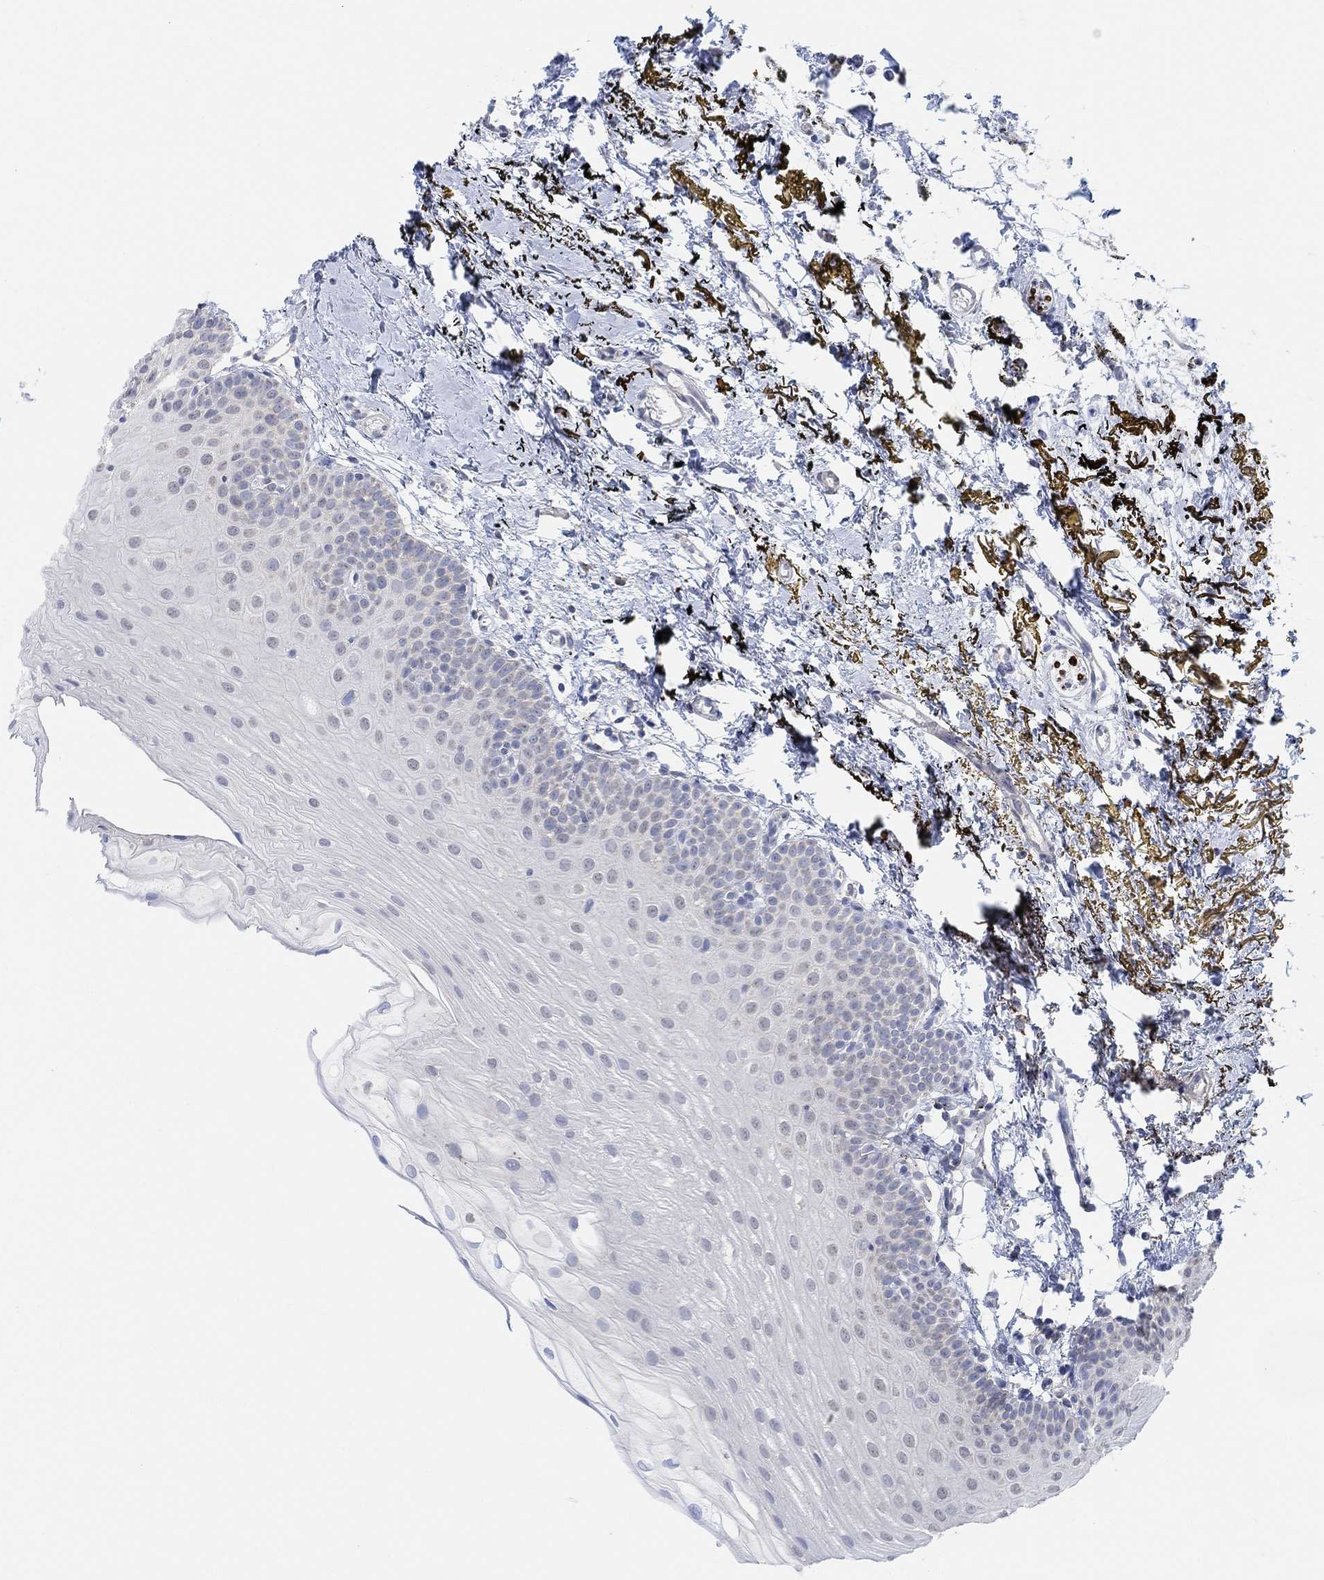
{"staining": {"intensity": "negative", "quantity": "none", "location": "none"}, "tissue": "oral mucosa", "cell_type": "Squamous epithelial cells", "image_type": "normal", "snomed": [{"axis": "morphology", "description": "Normal tissue, NOS"}, {"axis": "topography", "description": "Oral tissue"}], "caption": "Immunohistochemistry (IHC) micrograph of normal oral mucosa: oral mucosa stained with DAB (3,3'-diaminobenzidine) reveals no significant protein staining in squamous epithelial cells.", "gene": "RIMS1", "patient": {"sex": "female", "age": 57}}